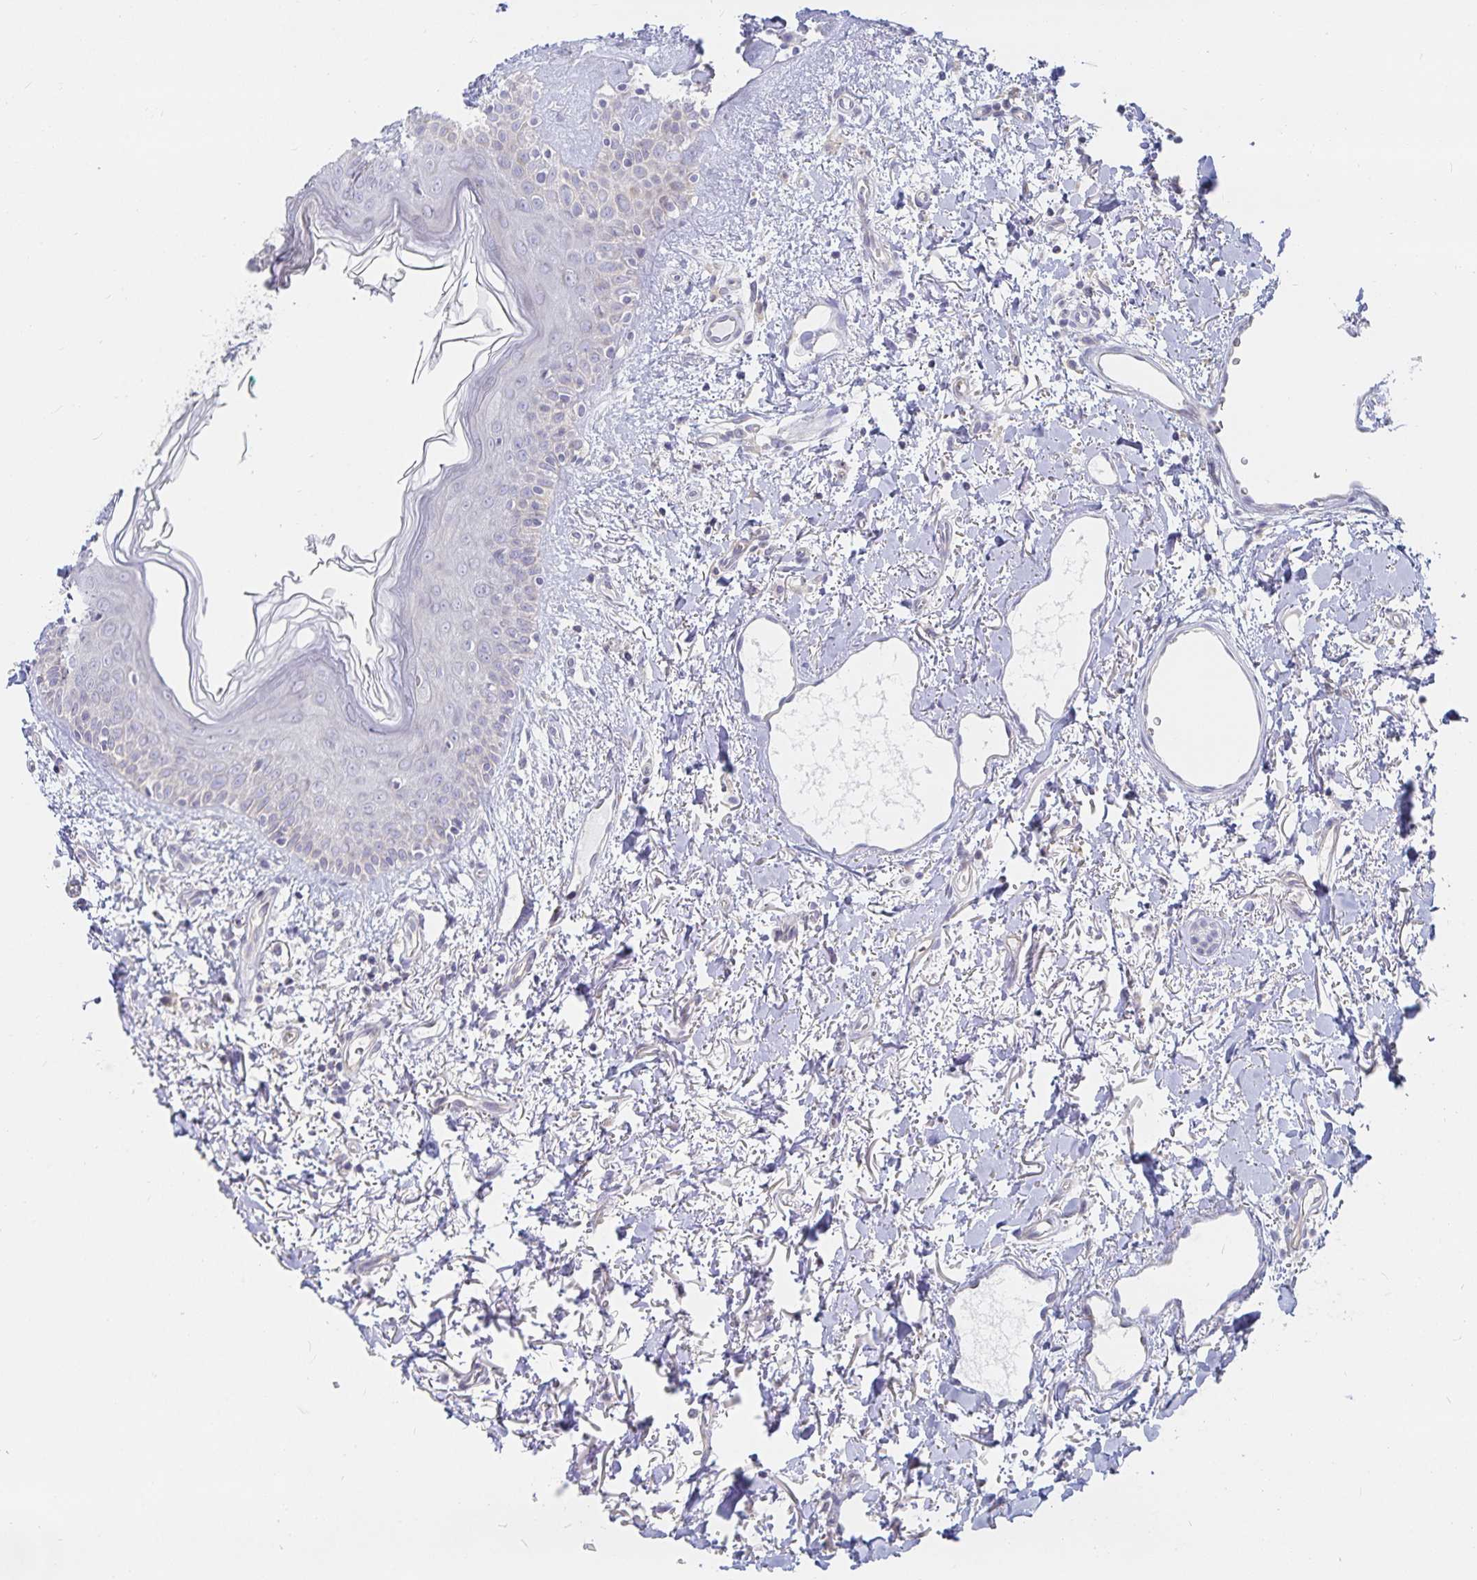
{"staining": {"intensity": "weak", "quantity": "<25%", "location": "cytoplasmic/membranous"}, "tissue": "breast cancer", "cell_type": "Tumor cells", "image_type": "cancer", "snomed": [{"axis": "morphology", "description": "Duct carcinoma"}, {"axis": "topography", "description": "Breast"}], "caption": "Tumor cells are negative for protein expression in human breast cancer. (Stains: DAB immunohistochemistry with hematoxylin counter stain, Microscopy: brightfield microscopy at high magnification).", "gene": "SFTPA1", "patient": {"sex": "female", "age": 54}}